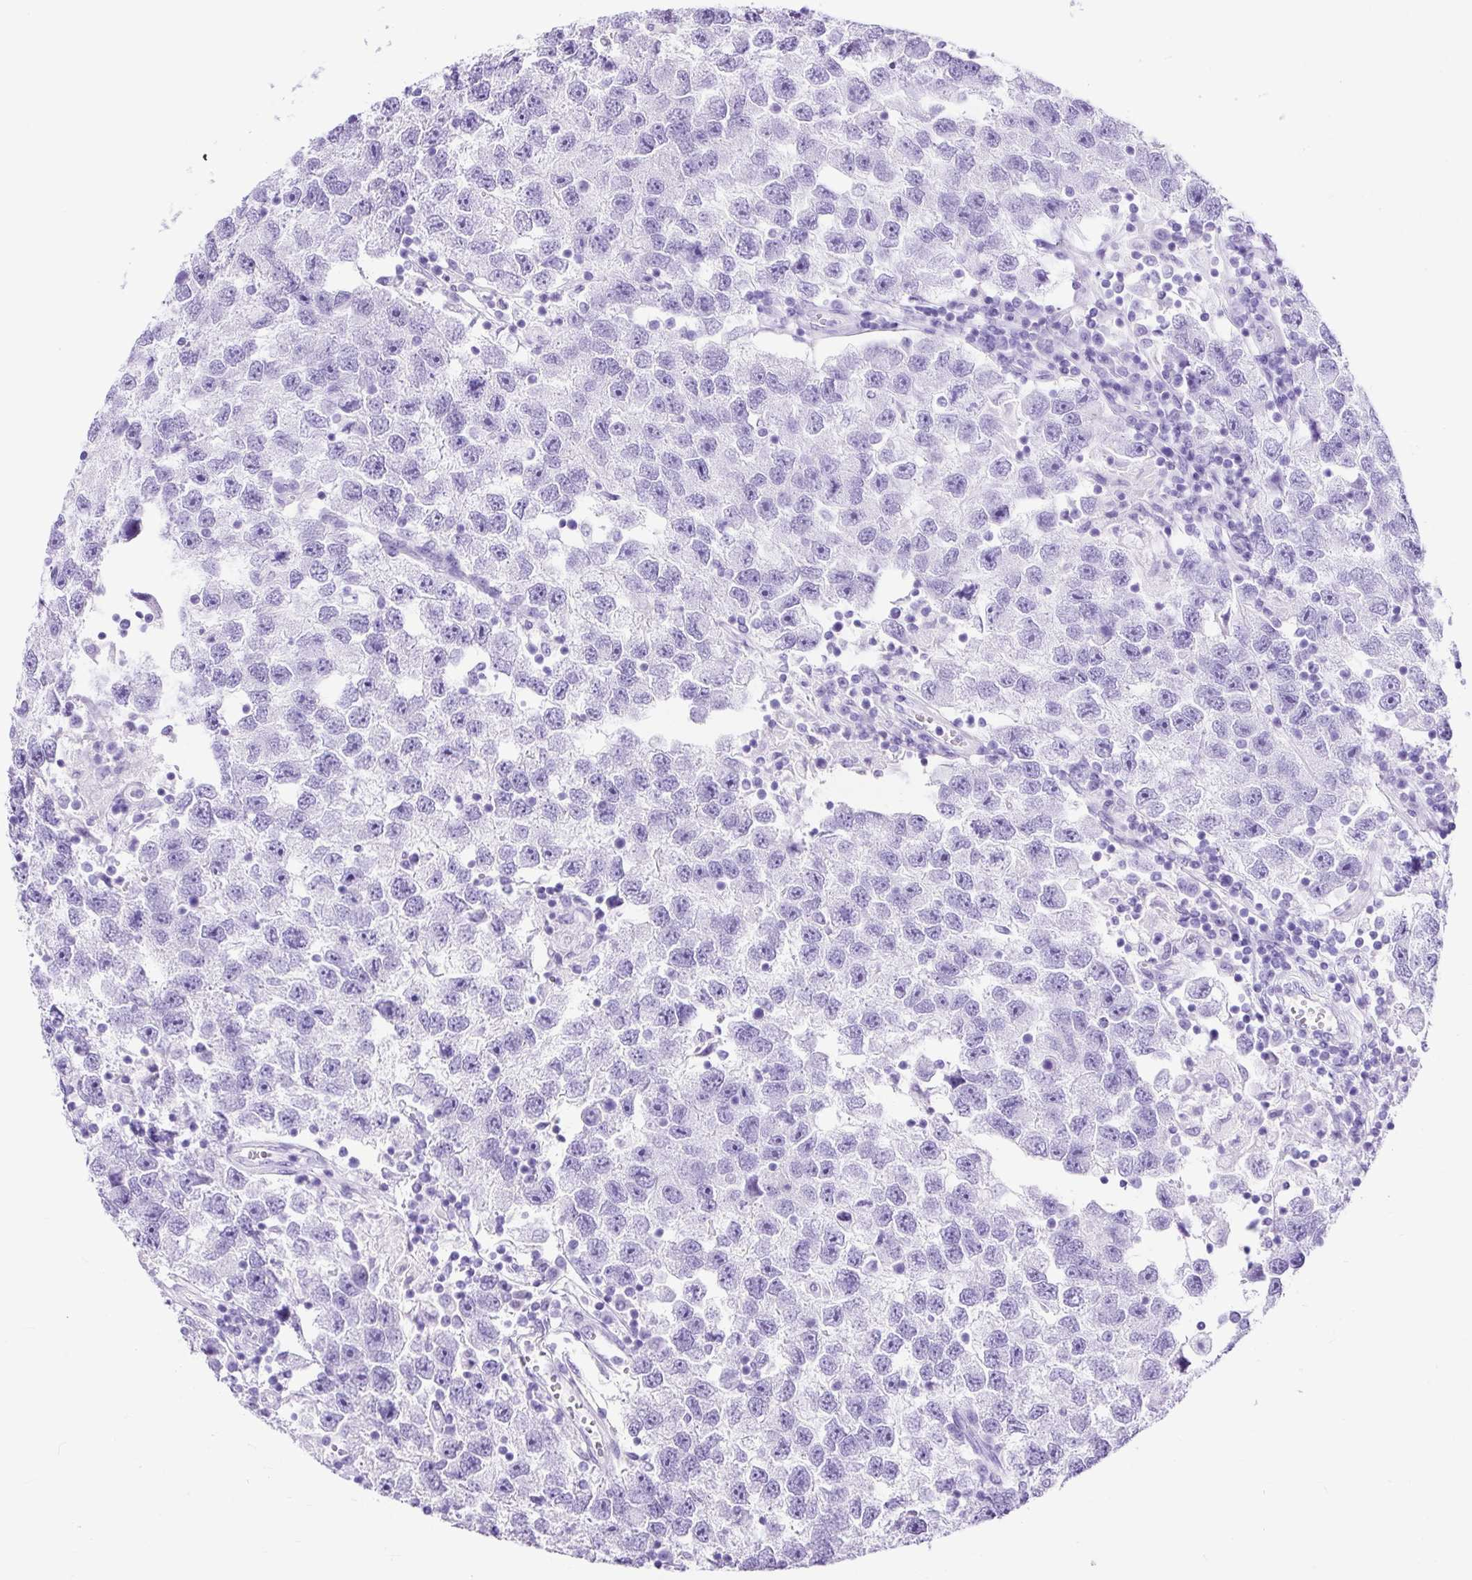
{"staining": {"intensity": "negative", "quantity": "none", "location": "none"}, "tissue": "testis cancer", "cell_type": "Tumor cells", "image_type": "cancer", "snomed": [{"axis": "morphology", "description": "Seminoma, NOS"}, {"axis": "topography", "description": "Testis"}], "caption": "High power microscopy photomicrograph of an IHC image of testis cancer (seminoma), revealing no significant expression in tumor cells.", "gene": "PDIA2", "patient": {"sex": "male", "age": 26}}